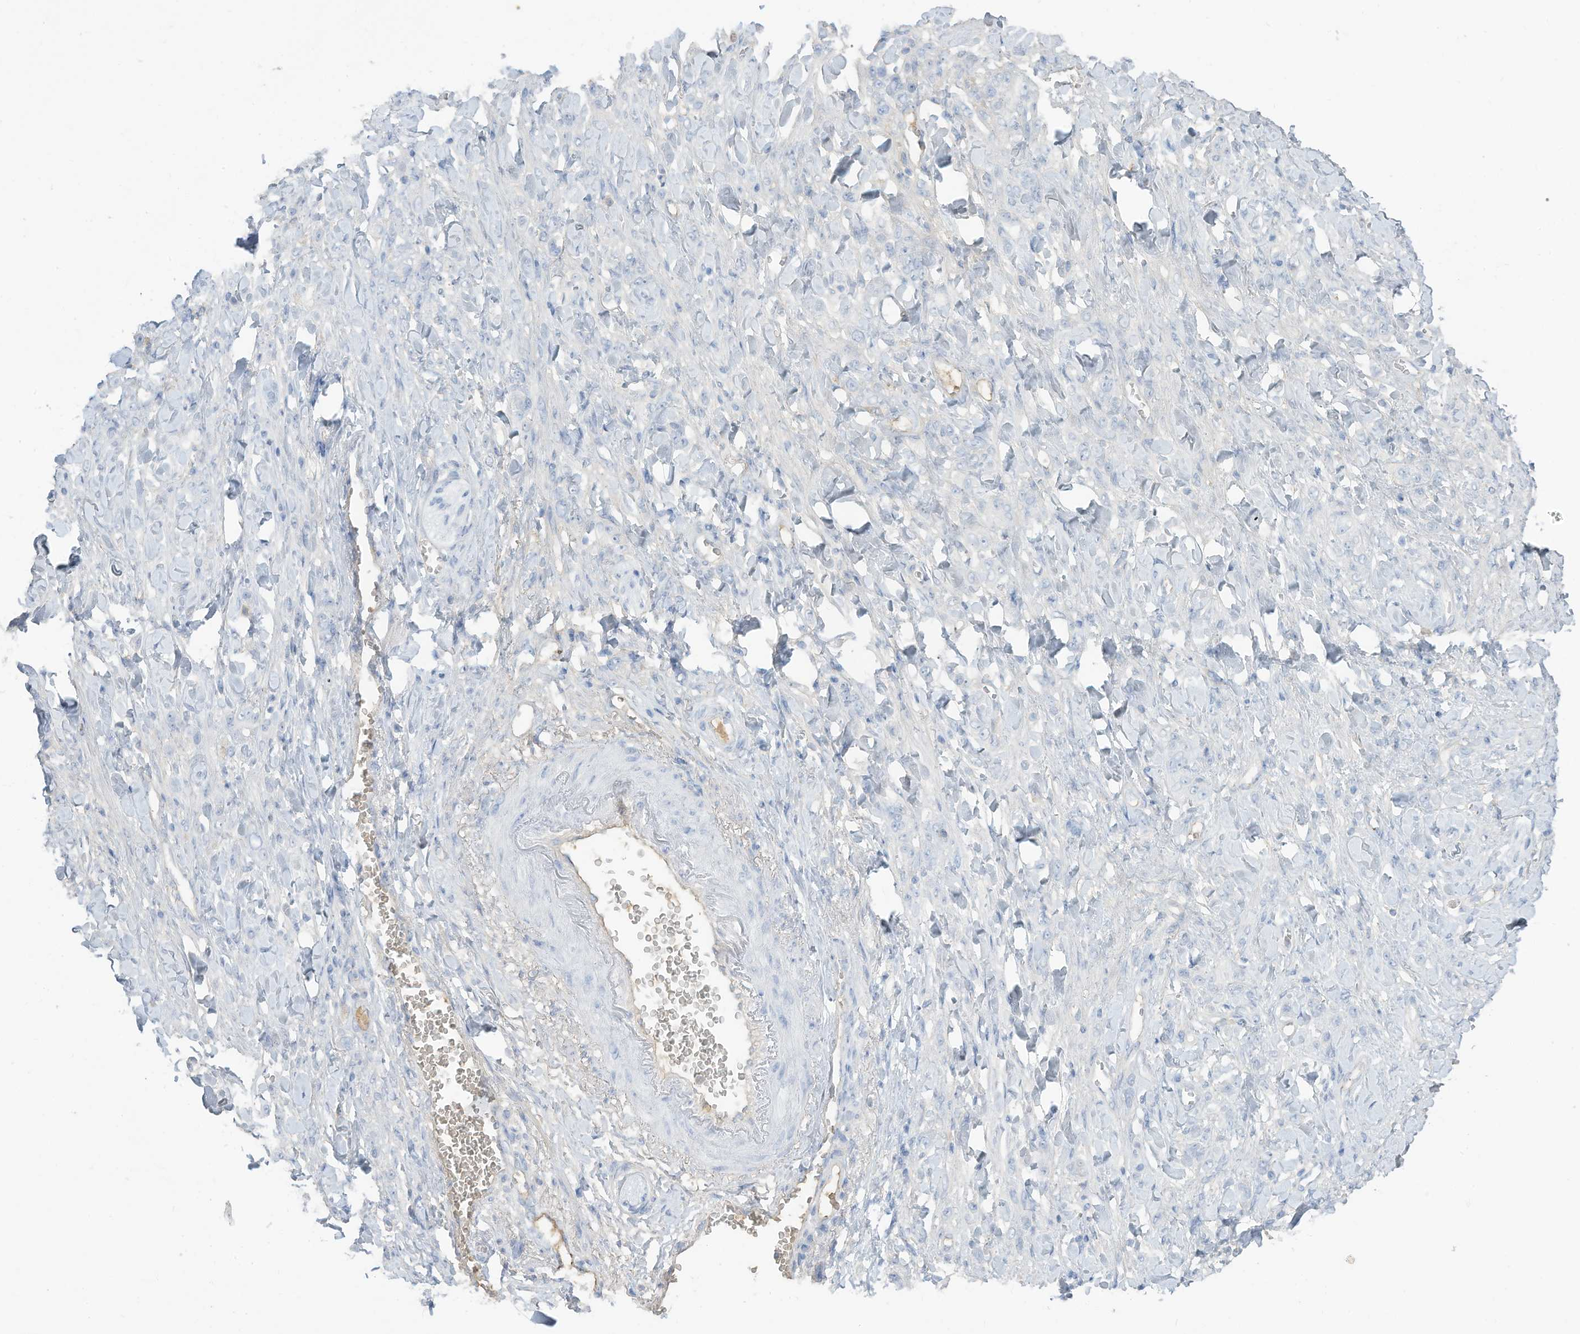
{"staining": {"intensity": "negative", "quantity": "none", "location": "none"}, "tissue": "stomach cancer", "cell_type": "Tumor cells", "image_type": "cancer", "snomed": [{"axis": "morphology", "description": "Normal tissue, NOS"}, {"axis": "morphology", "description": "Adenocarcinoma, NOS"}, {"axis": "topography", "description": "Stomach"}], "caption": "A high-resolution micrograph shows immunohistochemistry (IHC) staining of stomach adenocarcinoma, which demonstrates no significant expression in tumor cells.", "gene": "HSD17B13", "patient": {"sex": "male", "age": 82}}